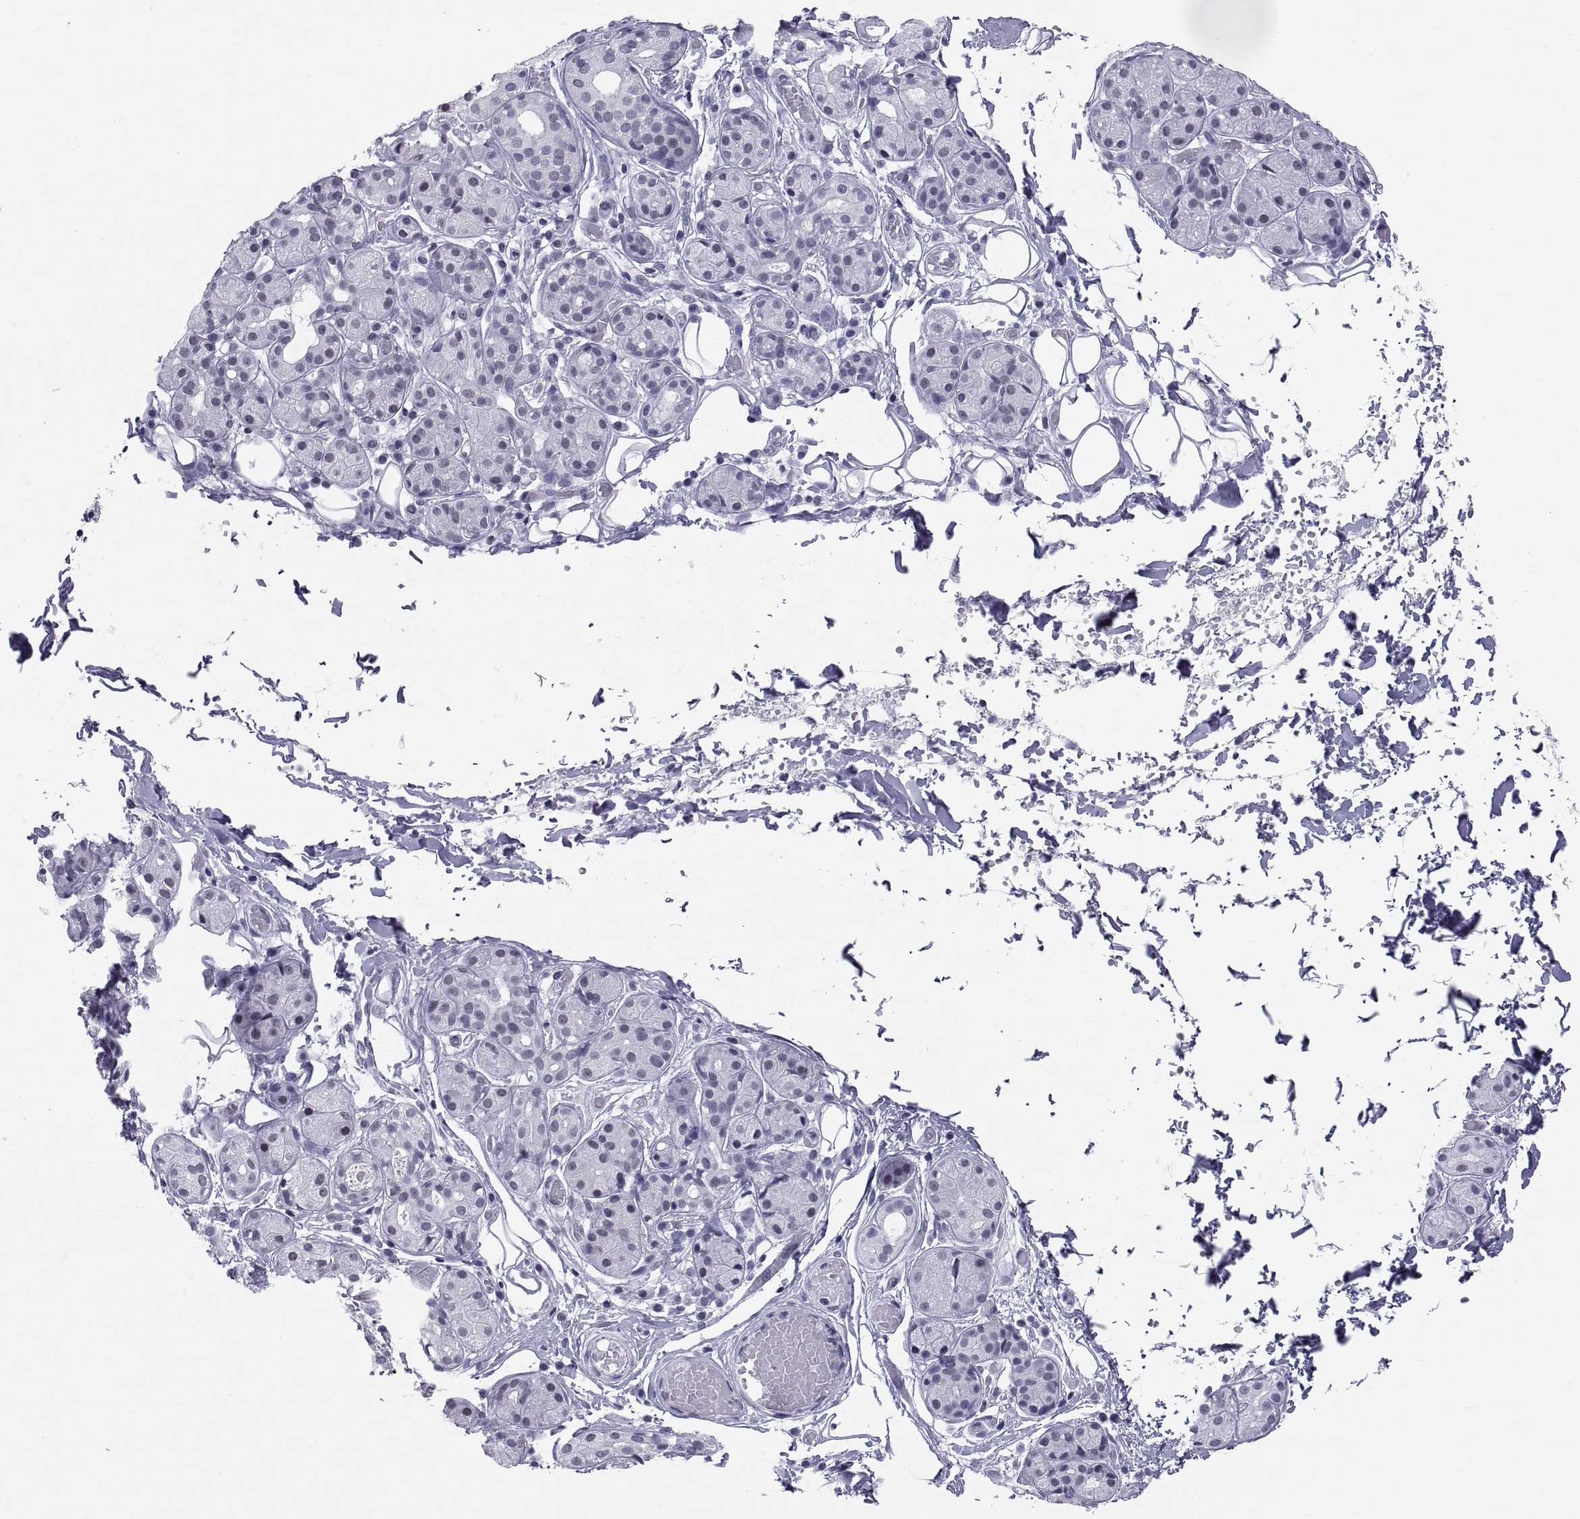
{"staining": {"intensity": "negative", "quantity": "none", "location": "none"}, "tissue": "salivary gland", "cell_type": "Glandular cells", "image_type": "normal", "snomed": [{"axis": "morphology", "description": "Normal tissue, NOS"}, {"axis": "topography", "description": "Salivary gland"}, {"axis": "topography", "description": "Peripheral nerve tissue"}], "caption": "A photomicrograph of human salivary gland is negative for staining in glandular cells. (DAB (3,3'-diaminobenzidine) immunohistochemistry (IHC), high magnification).", "gene": "NEUROD6", "patient": {"sex": "male", "age": 71}}